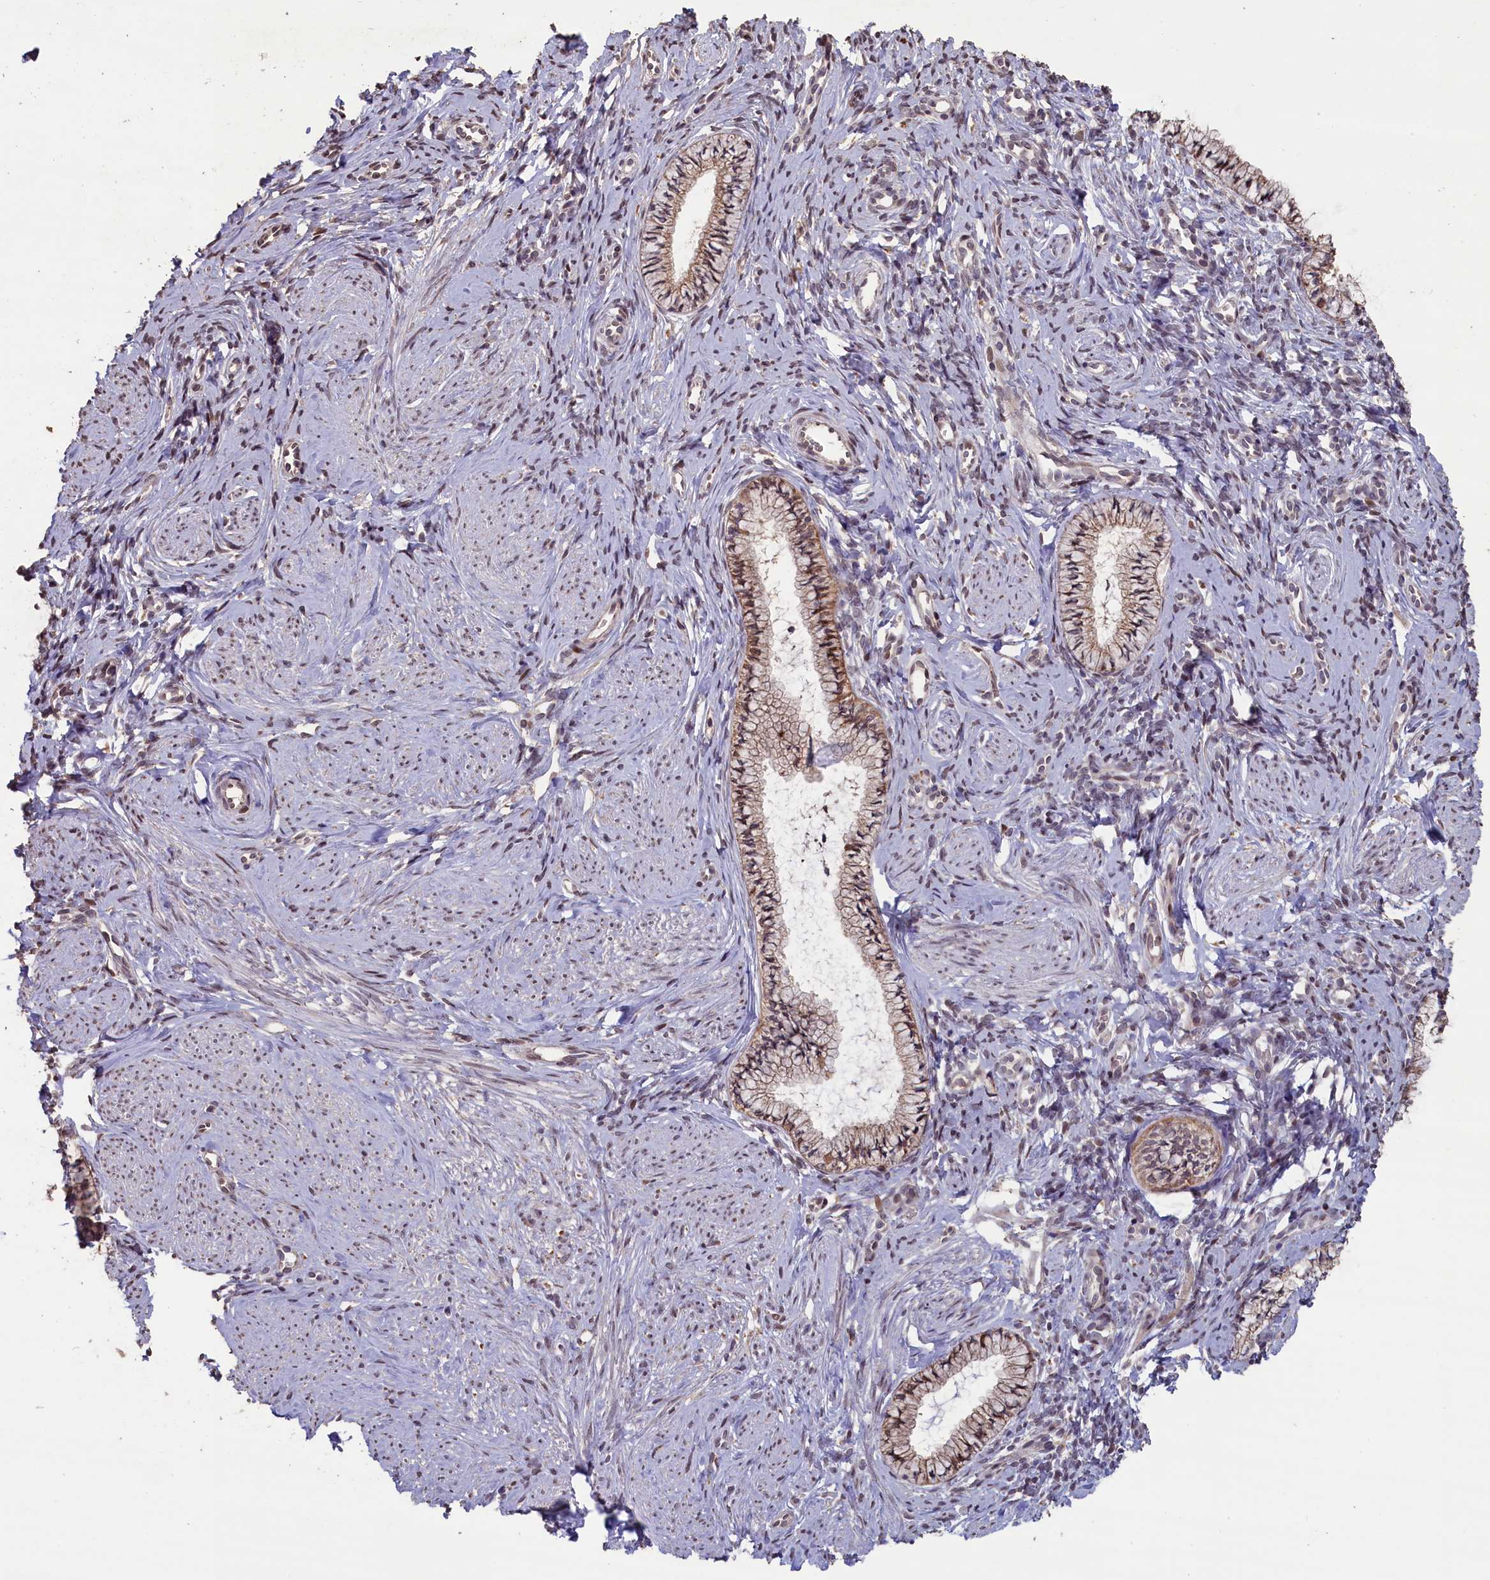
{"staining": {"intensity": "moderate", "quantity": ">75%", "location": "cytoplasmic/membranous"}, "tissue": "cervix", "cell_type": "Glandular cells", "image_type": "normal", "snomed": [{"axis": "morphology", "description": "Normal tissue, NOS"}, {"axis": "topography", "description": "Cervix"}], "caption": "This photomicrograph demonstrates immunohistochemistry staining of benign human cervix, with medium moderate cytoplasmic/membranous staining in approximately >75% of glandular cells.", "gene": "SLC38A7", "patient": {"sex": "female", "age": 57}}